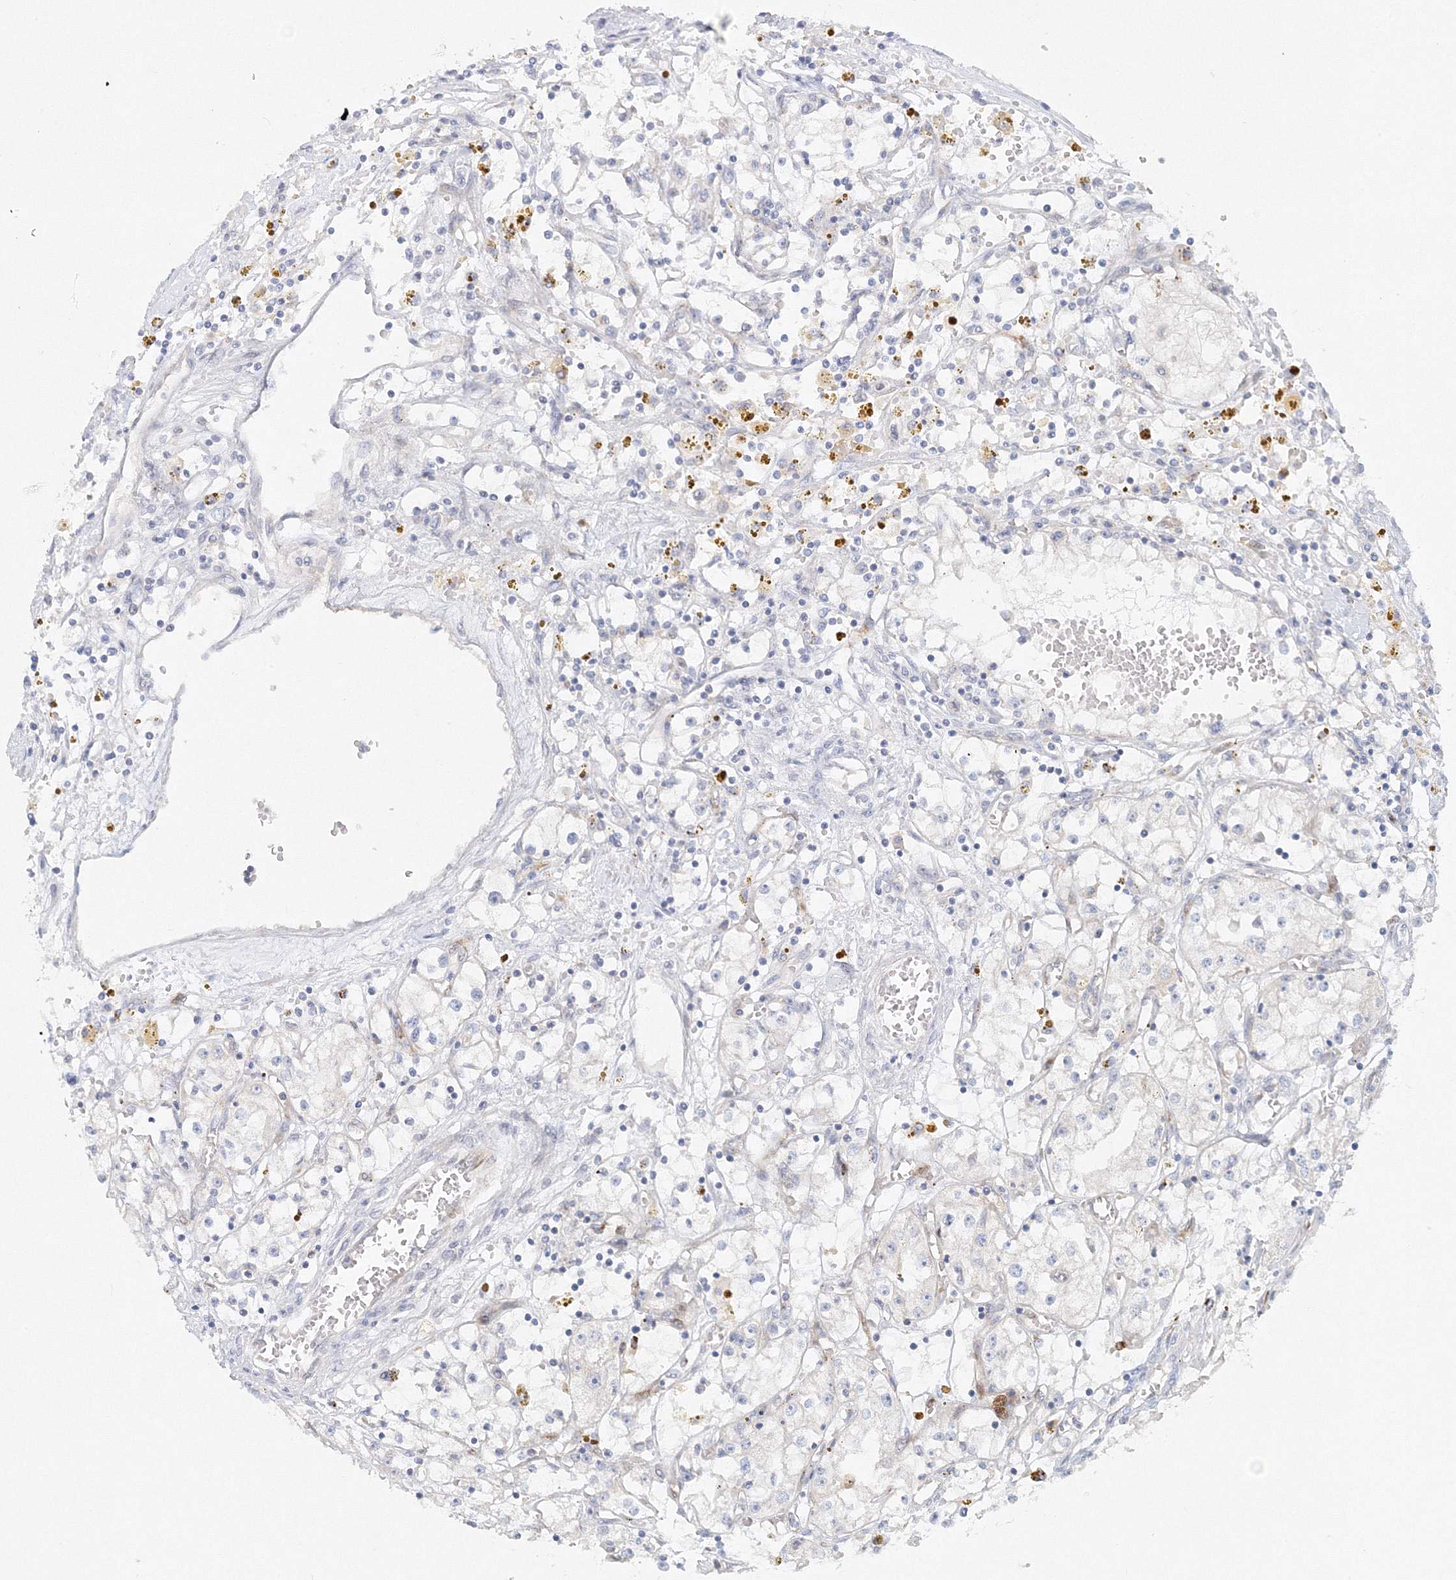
{"staining": {"intensity": "negative", "quantity": "none", "location": "none"}, "tissue": "renal cancer", "cell_type": "Tumor cells", "image_type": "cancer", "snomed": [{"axis": "morphology", "description": "Adenocarcinoma, NOS"}, {"axis": "topography", "description": "Kidney"}], "caption": "A high-resolution photomicrograph shows immunohistochemistry staining of renal cancer (adenocarcinoma), which exhibits no significant staining in tumor cells. (Brightfield microscopy of DAB (3,3'-diaminobenzidine) immunohistochemistry at high magnification).", "gene": "DNAH1", "patient": {"sex": "male", "age": 56}}